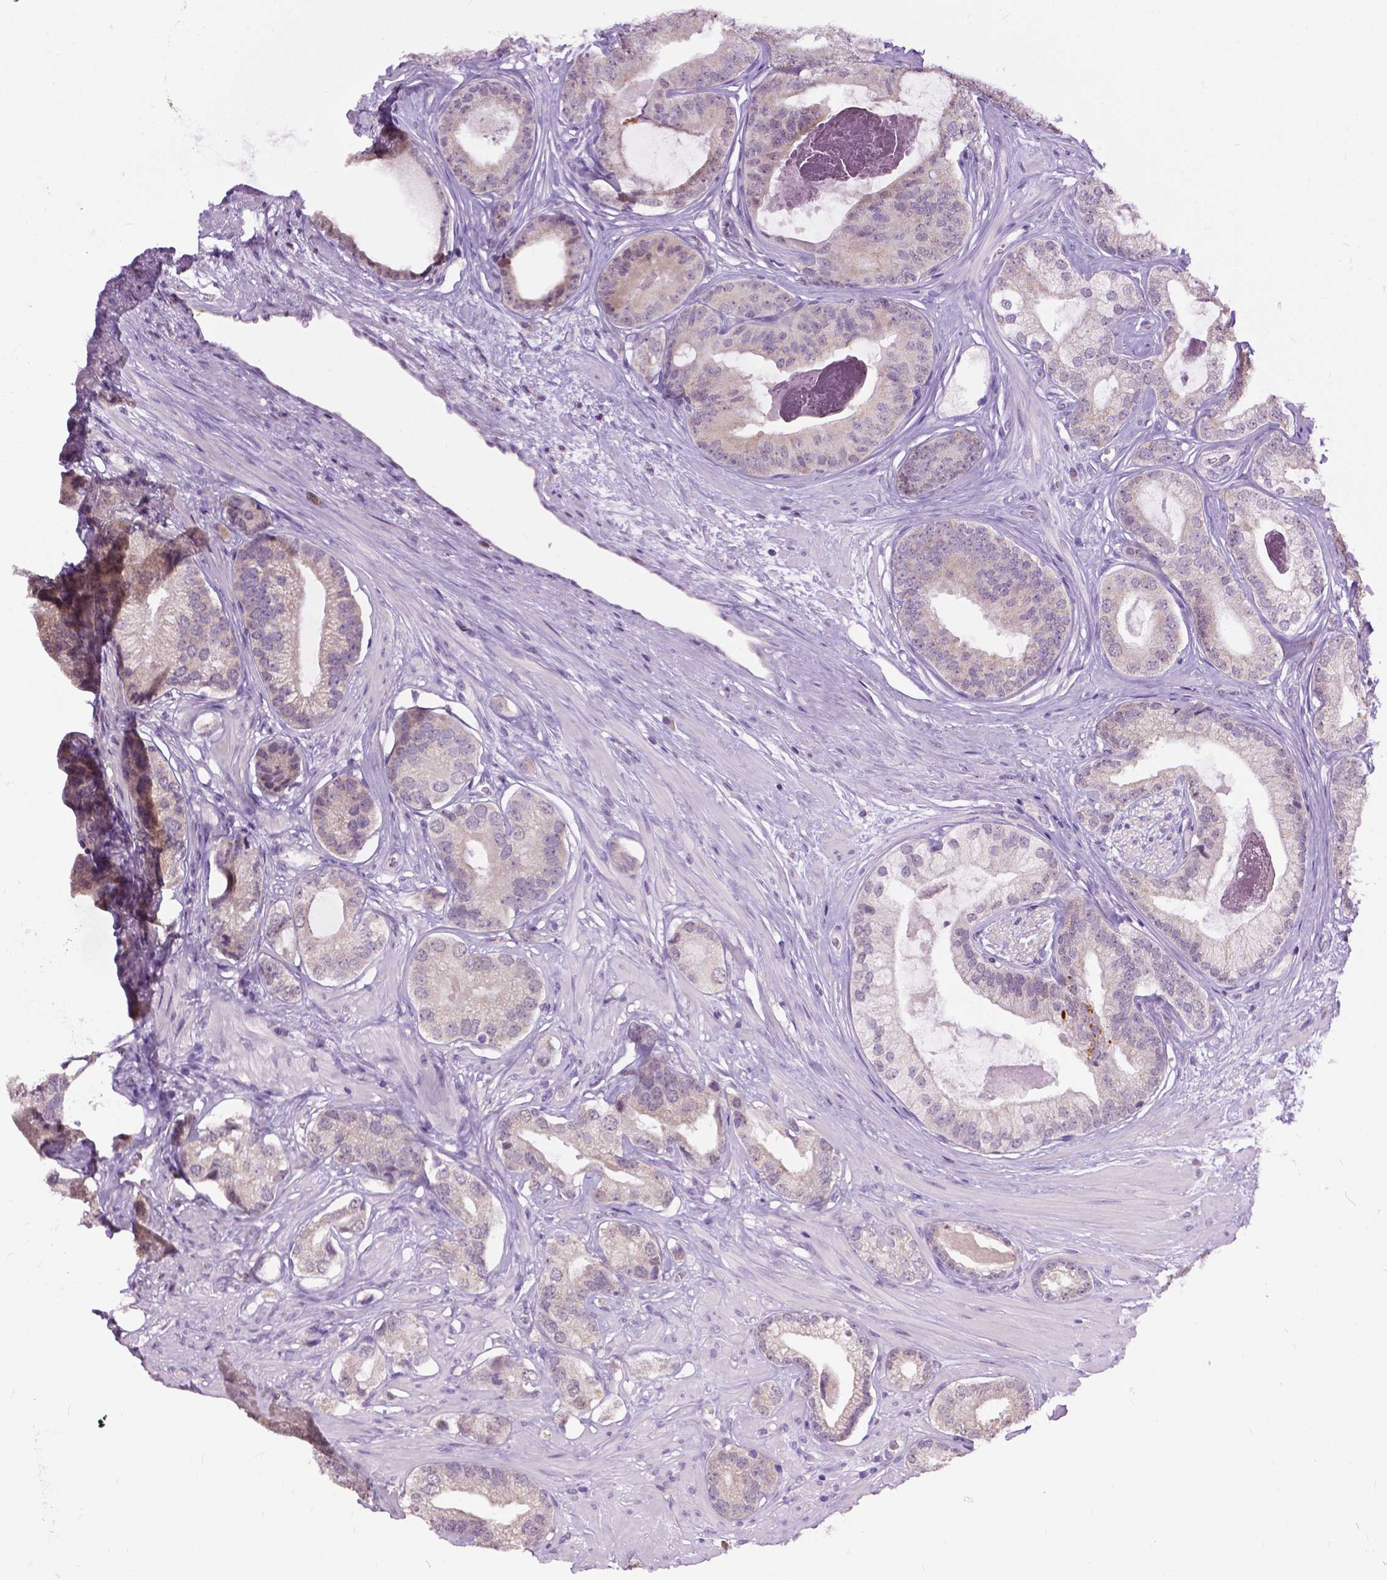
{"staining": {"intensity": "weak", "quantity": "25%-75%", "location": "cytoplasmic/membranous"}, "tissue": "prostate cancer", "cell_type": "Tumor cells", "image_type": "cancer", "snomed": [{"axis": "morphology", "description": "Adenocarcinoma, Low grade"}, {"axis": "topography", "description": "Prostate"}], "caption": "Tumor cells show low levels of weak cytoplasmic/membranous positivity in about 25%-75% of cells in adenocarcinoma (low-grade) (prostate).", "gene": "TTC9B", "patient": {"sex": "male", "age": 61}}